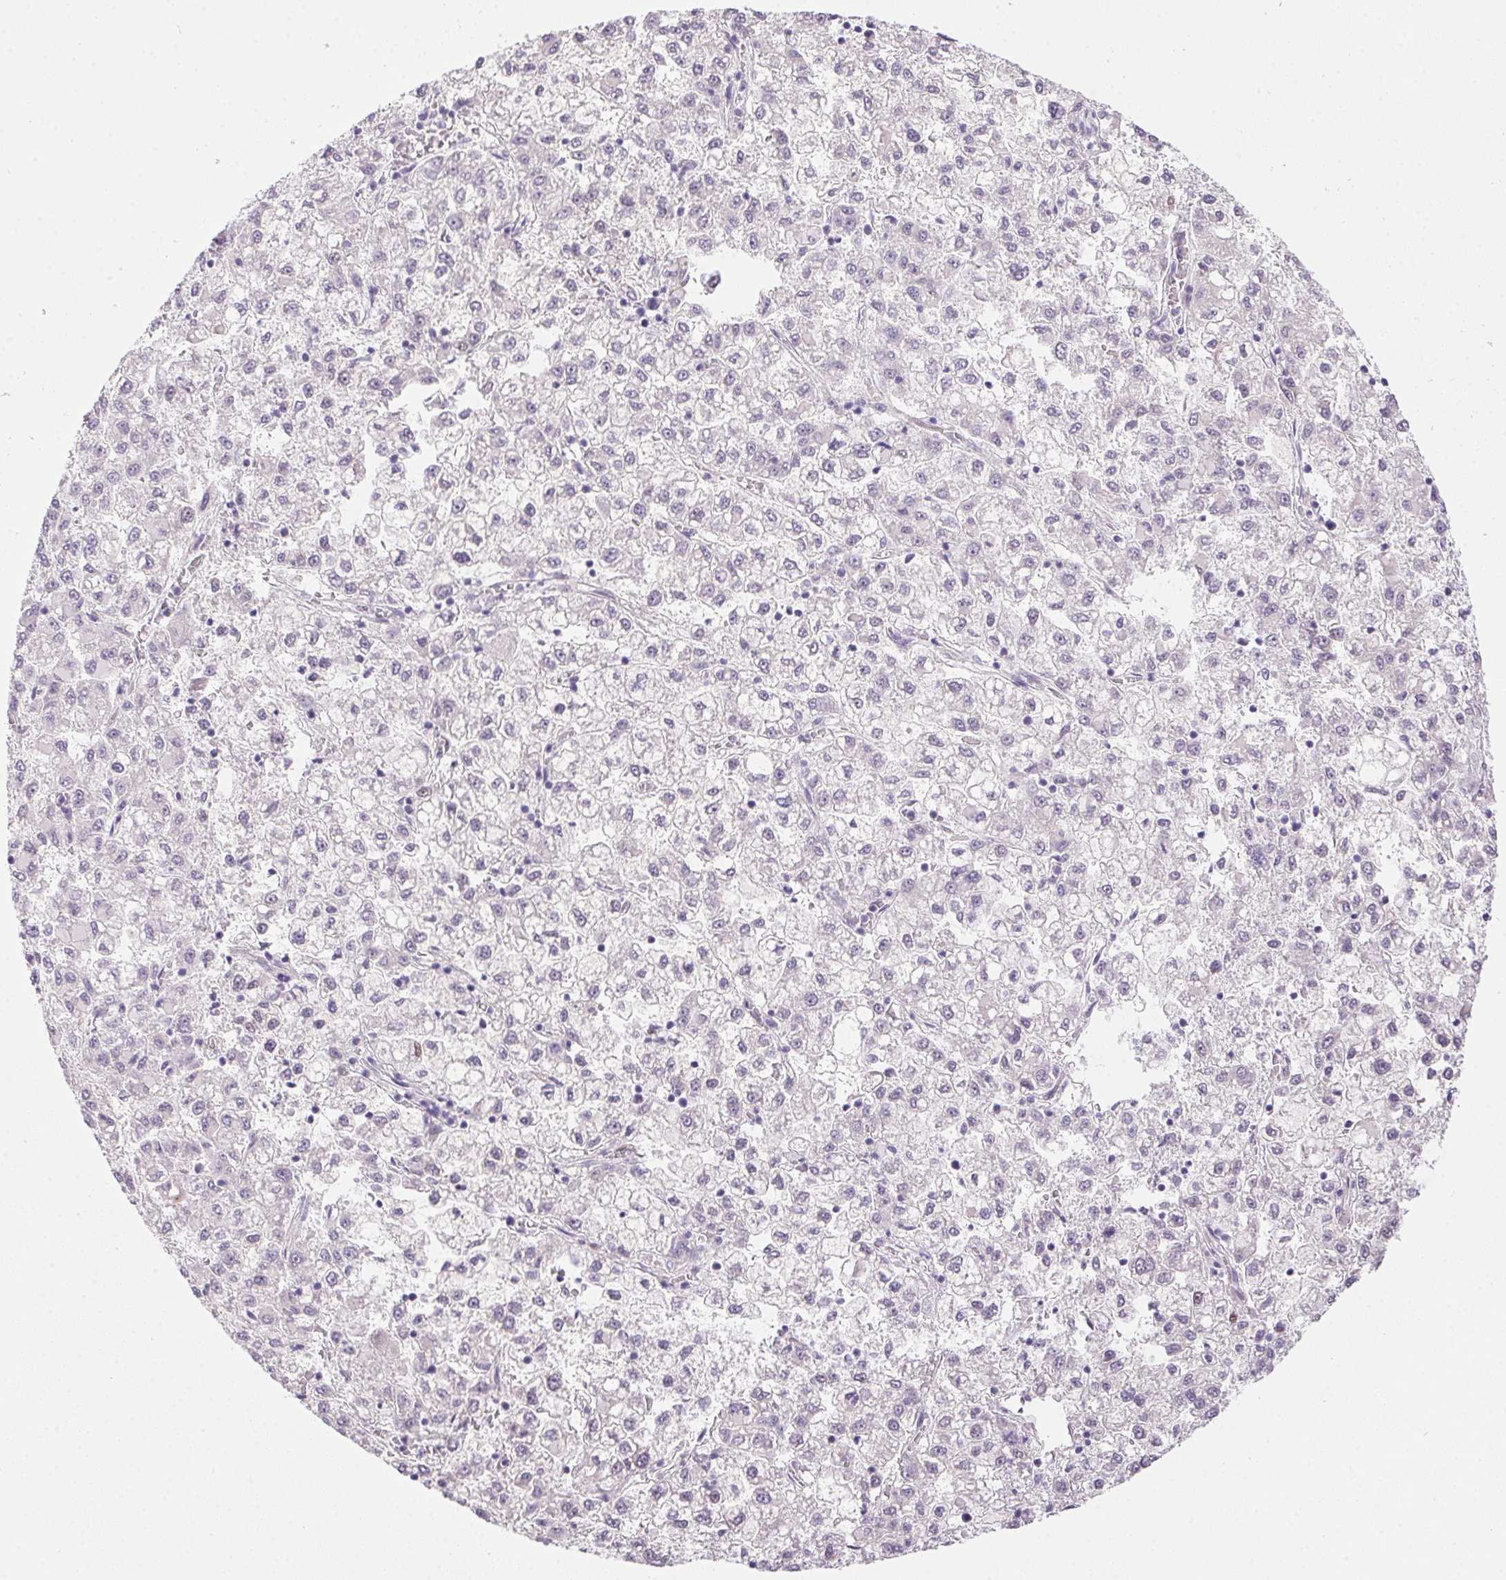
{"staining": {"intensity": "negative", "quantity": "none", "location": "none"}, "tissue": "liver cancer", "cell_type": "Tumor cells", "image_type": "cancer", "snomed": [{"axis": "morphology", "description": "Carcinoma, Hepatocellular, NOS"}, {"axis": "topography", "description": "Liver"}], "caption": "Protein analysis of liver cancer (hepatocellular carcinoma) reveals no significant expression in tumor cells. (Stains: DAB immunohistochemistry with hematoxylin counter stain, Microscopy: brightfield microscopy at high magnification).", "gene": "SP9", "patient": {"sex": "male", "age": 40}}